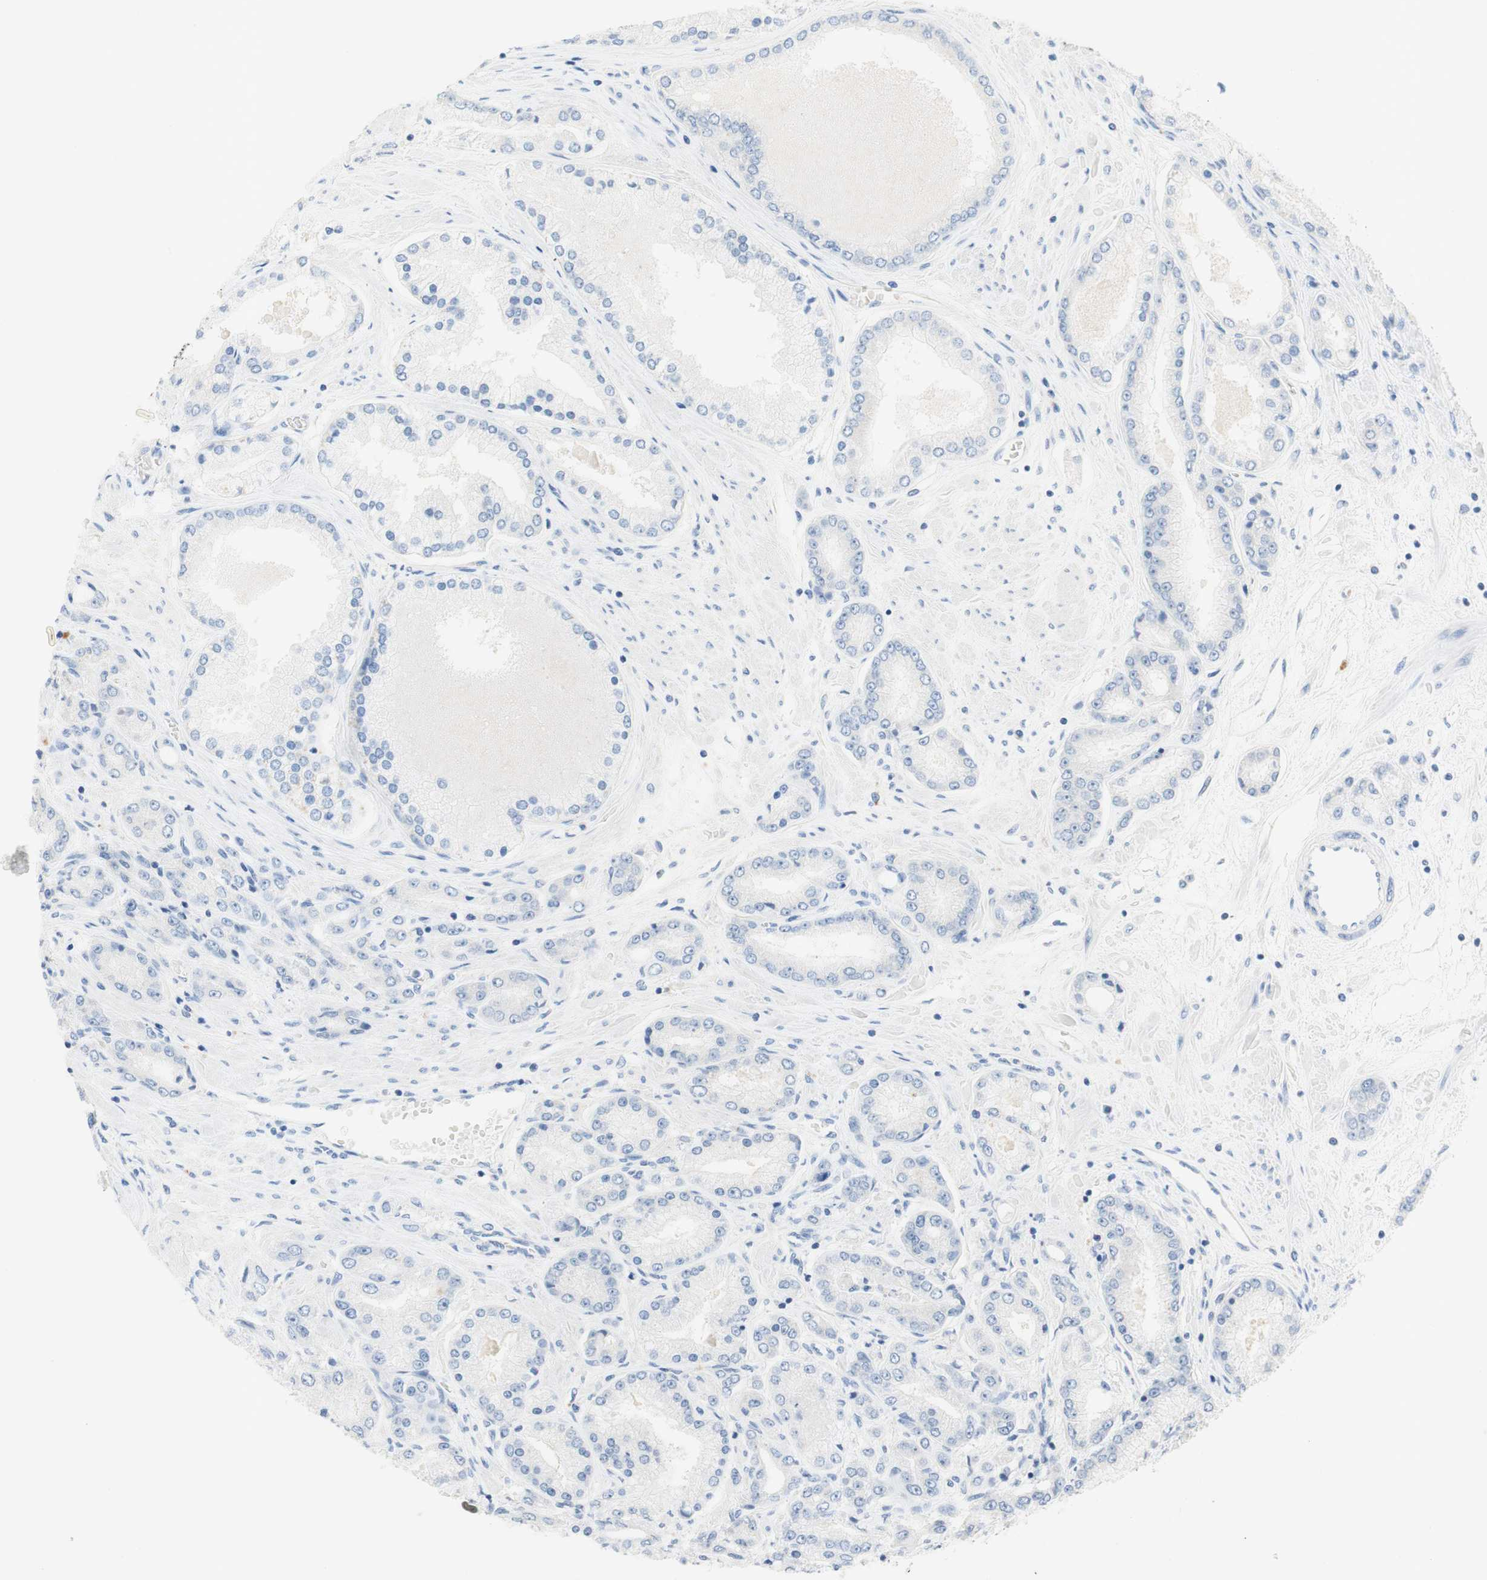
{"staining": {"intensity": "negative", "quantity": "none", "location": "none"}, "tissue": "prostate cancer", "cell_type": "Tumor cells", "image_type": "cancer", "snomed": [{"axis": "morphology", "description": "Adenocarcinoma, High grade"}, {"axis": "topography", "description": "Prostate"}], "caption": "Prostate cancer was stained to show a protein in brown. There is no significant expression in tumor cells.", "gene": "POLR2J3", "patient": {"sex": "male", "age": 59}}